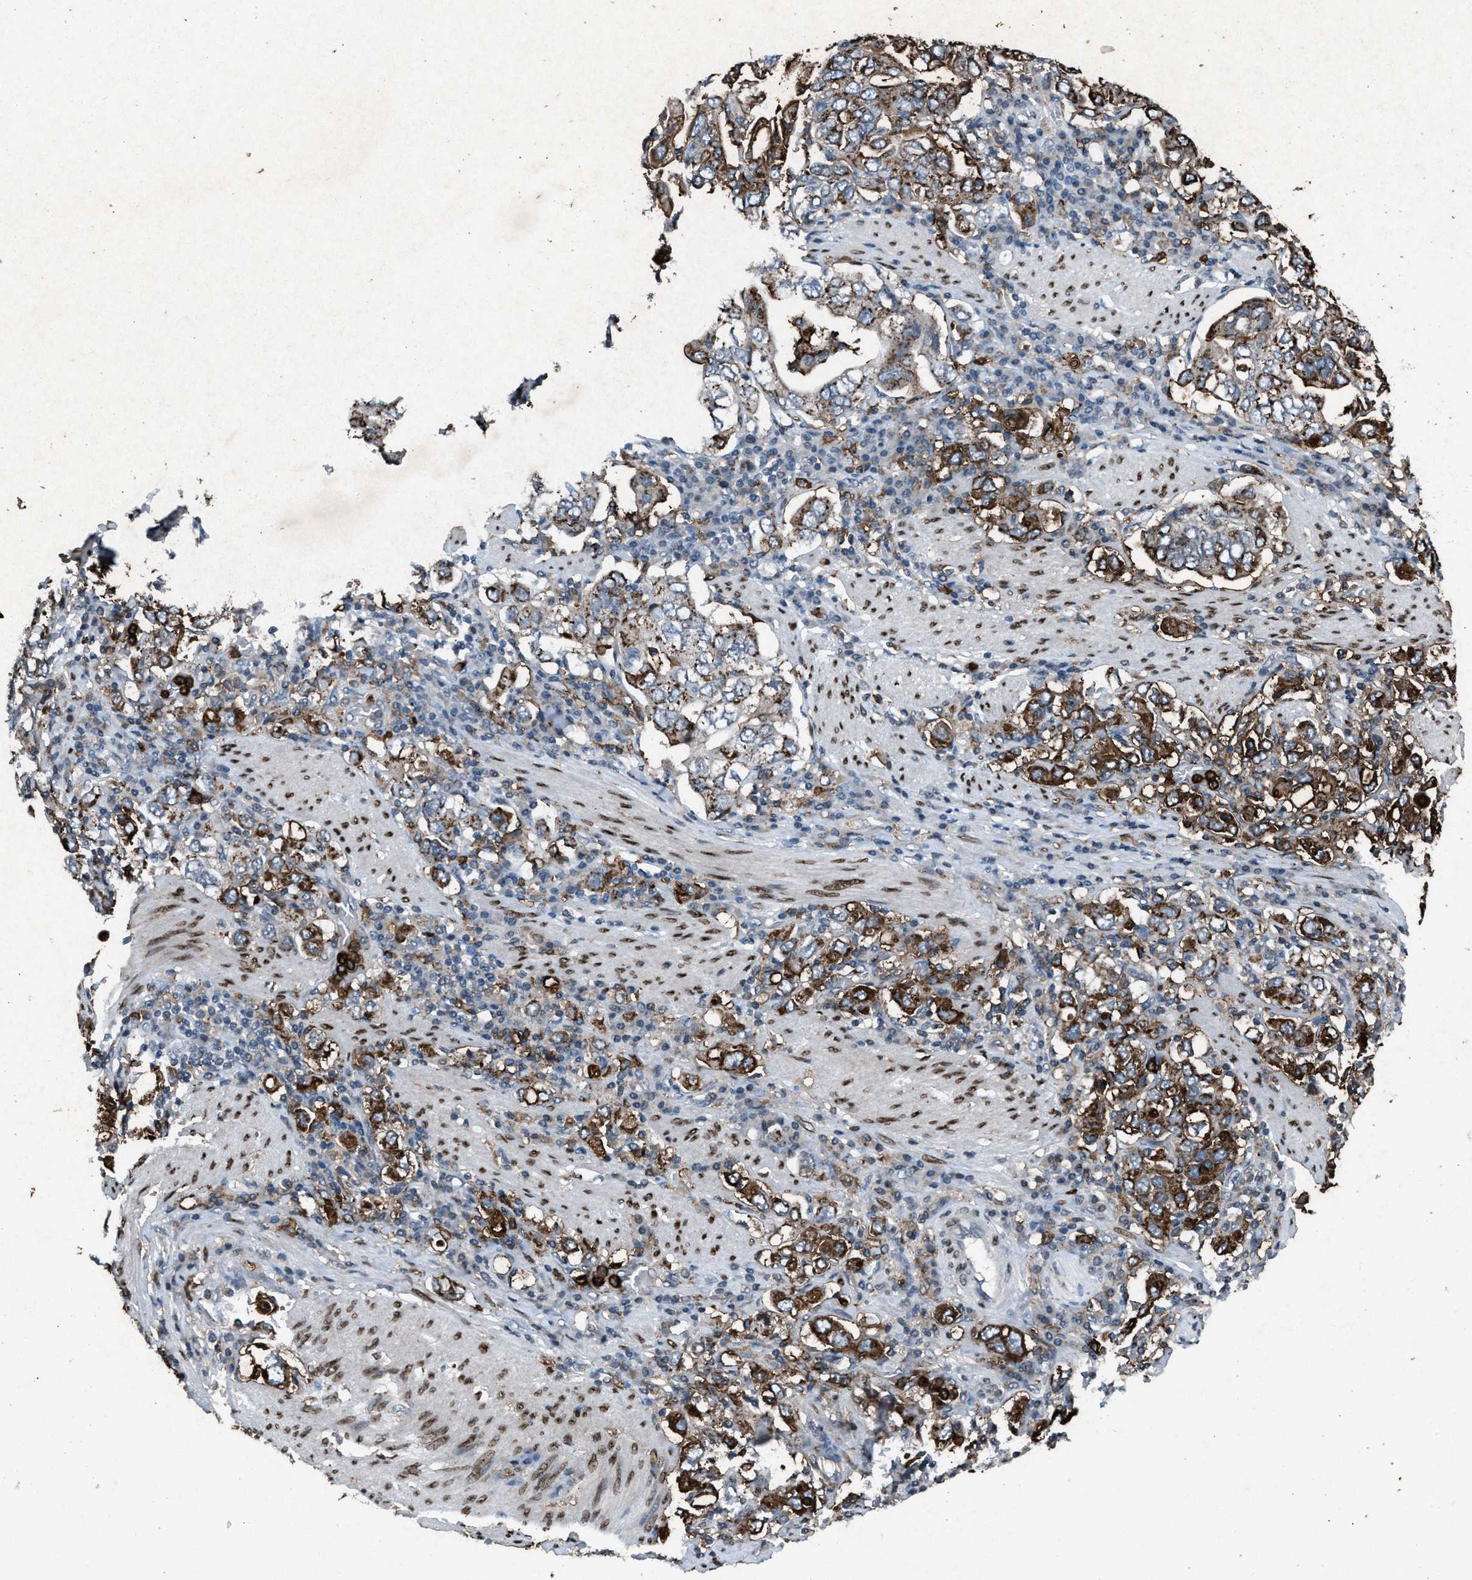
{"staining": {"intensity": "moderate", "quantity": ">75%", "location": "cytoplasmic/membranous"}, "tissue": "stomach cancer", "cell_type": "Tumor cells", "image_type": "cancer", "snomed": [{"axis": "morphology", "description": "Adenocarcinoma, NOS"}, {"axis": "topography", "description": "Stomach, upper"}], "caption": "Immunohistochemistry (IHC) of human stomach cancer (adenocarcinoma) exhibits medium levels of moderate cytoplasmic/membranous staining in approximately >75% of tumor cells. (IHC, brightfield microscopy, high magnification).", "gene": "FCER1G", "patient": {"sex": "male", "age": 62}}